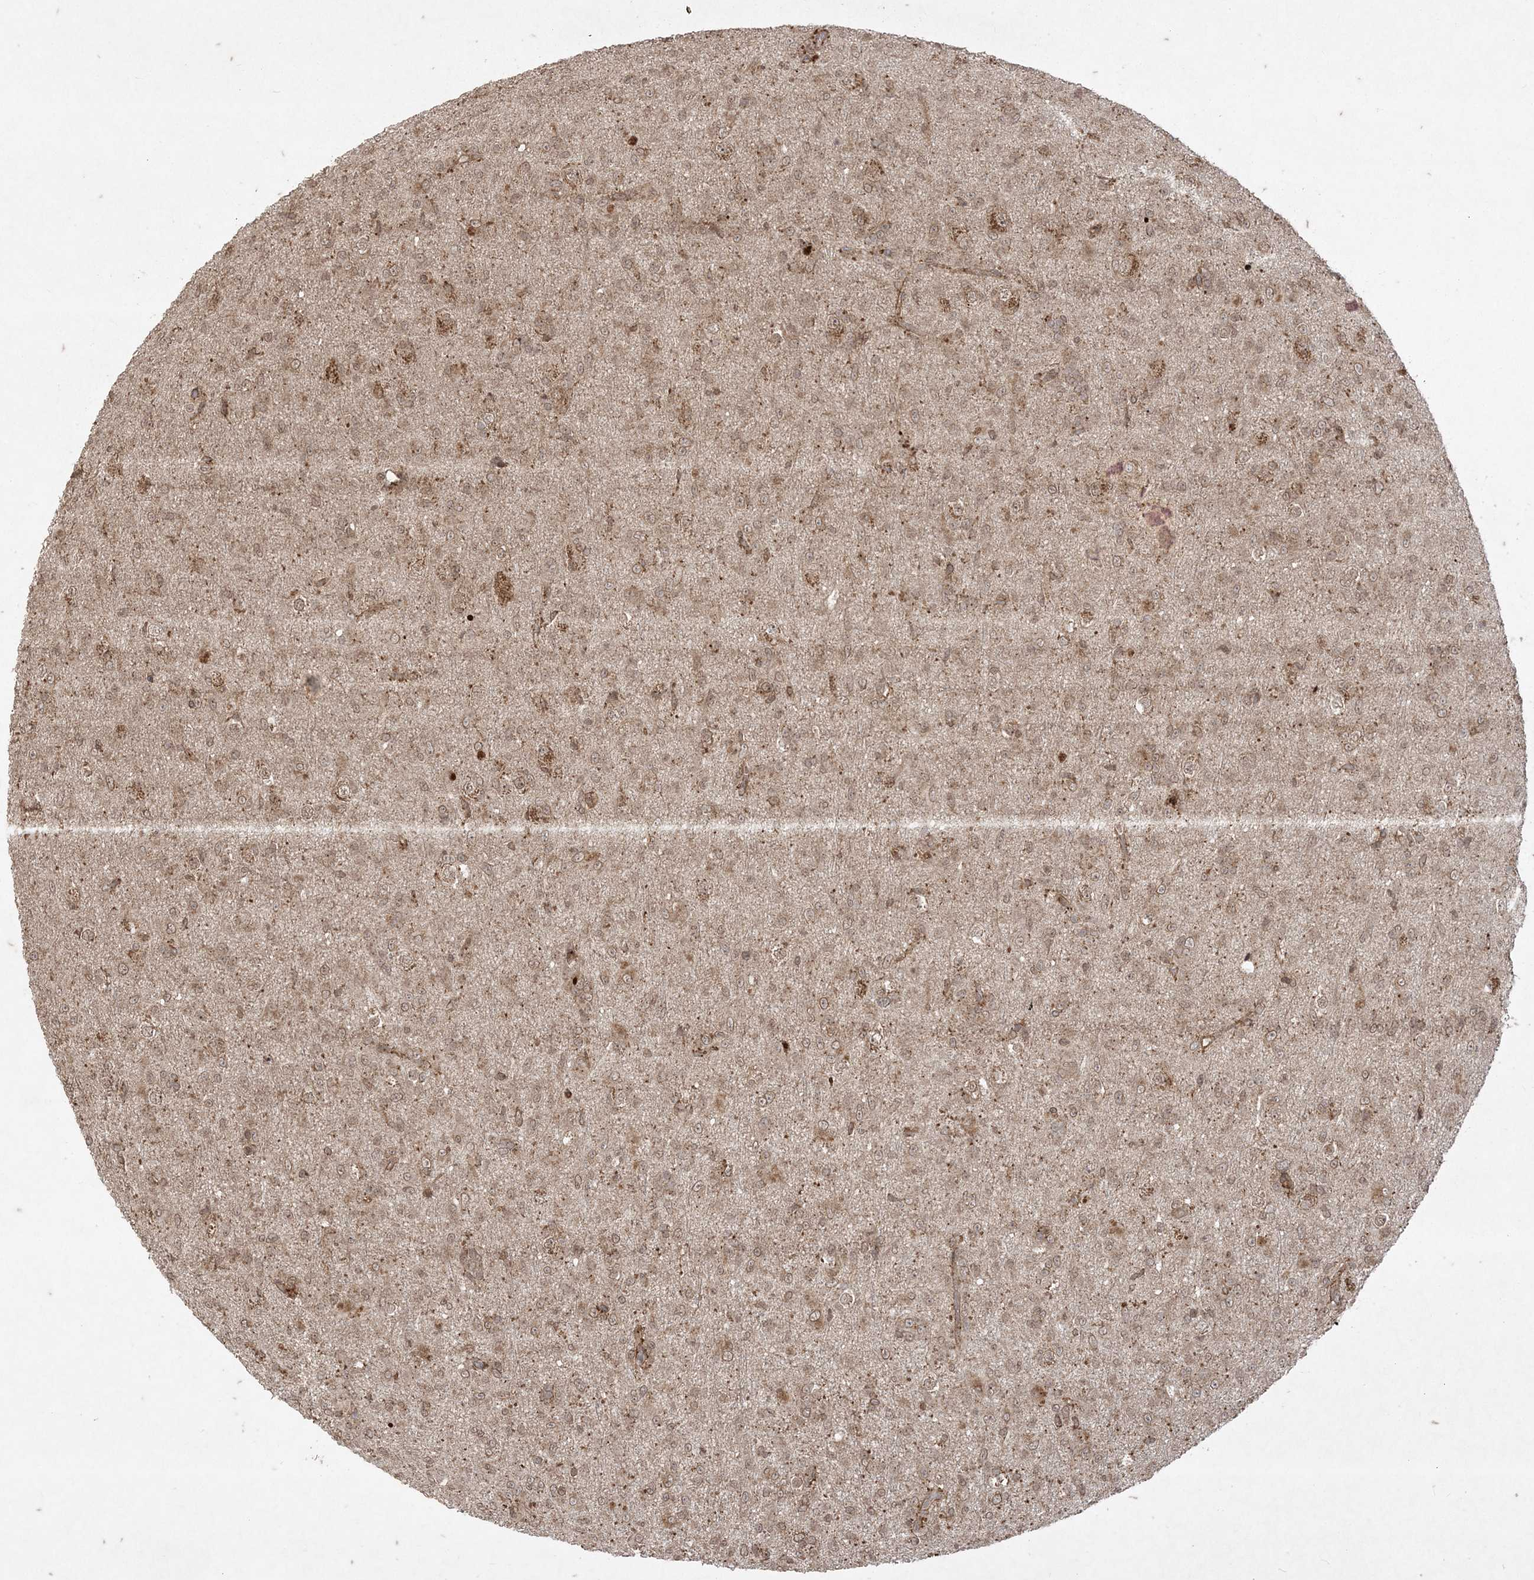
{"staining": {"intensity": "weak", "quantity": "25%-75%", "location": "nuclear"}, "tissue": "glioma", "cell_type": "Tumor cells", "image_type": "cancer", "snomed": [{"axis": "morphology", "description": "Glioma, malignant, Low grade"}, {"axis": "topography", "description": "Brain"}], "caption": "Human low-grade glioma (malignant) stained with a protein marker demonstrates weak staining in tumor cells.", "gene": "RRAS", "patient": {"sex": "male", "age": 65}}